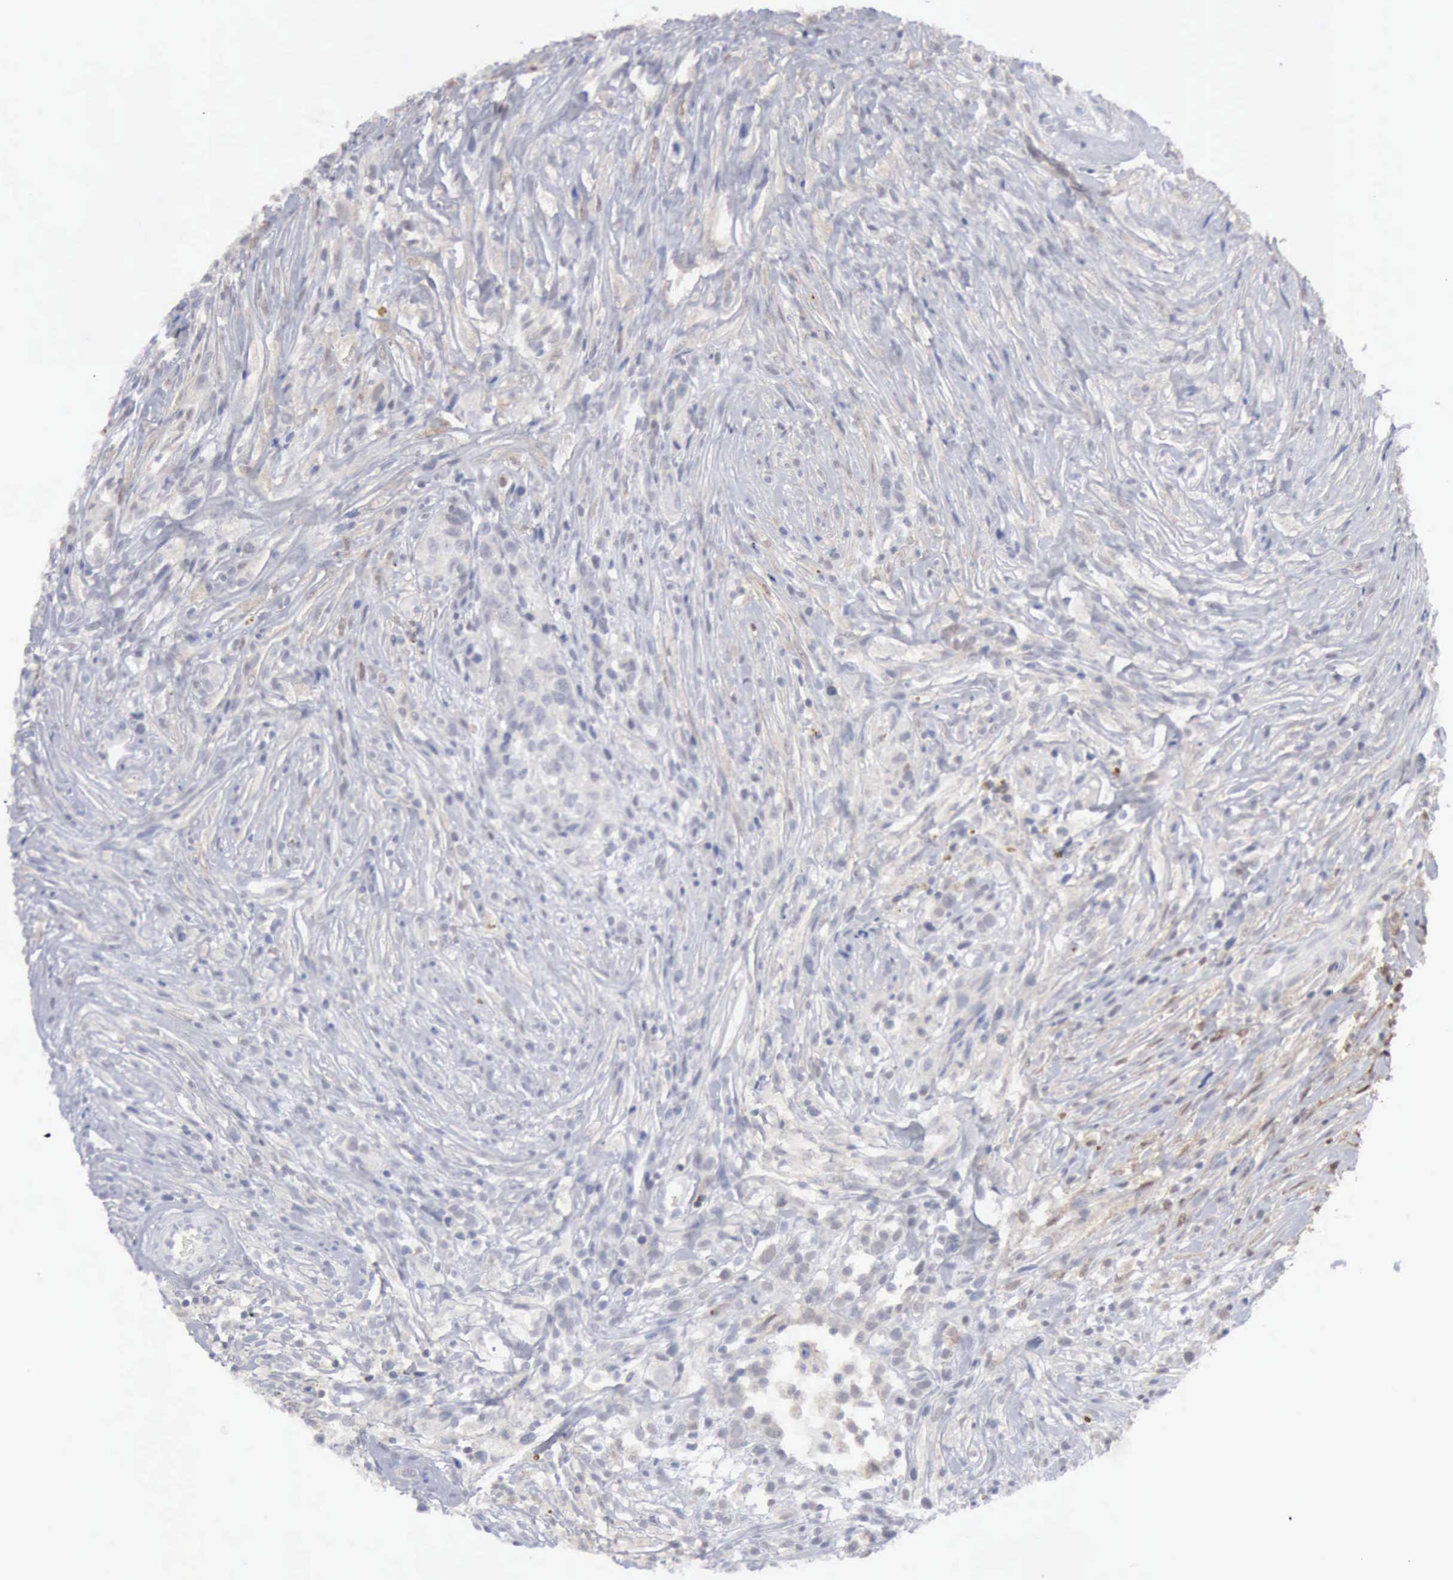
{"staining": {"intensity": "negative", "quantity": "none", "location": "none"}, "tissue": "glioma", "cell_type": "Tumor cells", "image_type": "cancer", "snomed": [{"axis": "morphology", "description": "Glioma, malignant, High grade"}, {"axis": "topography", "description": "Brain"}], "caption": "Tumor cells show no significant staining in glioma.", "gene": "STAT1", "patient": {"sex": "male", "age": 66}}